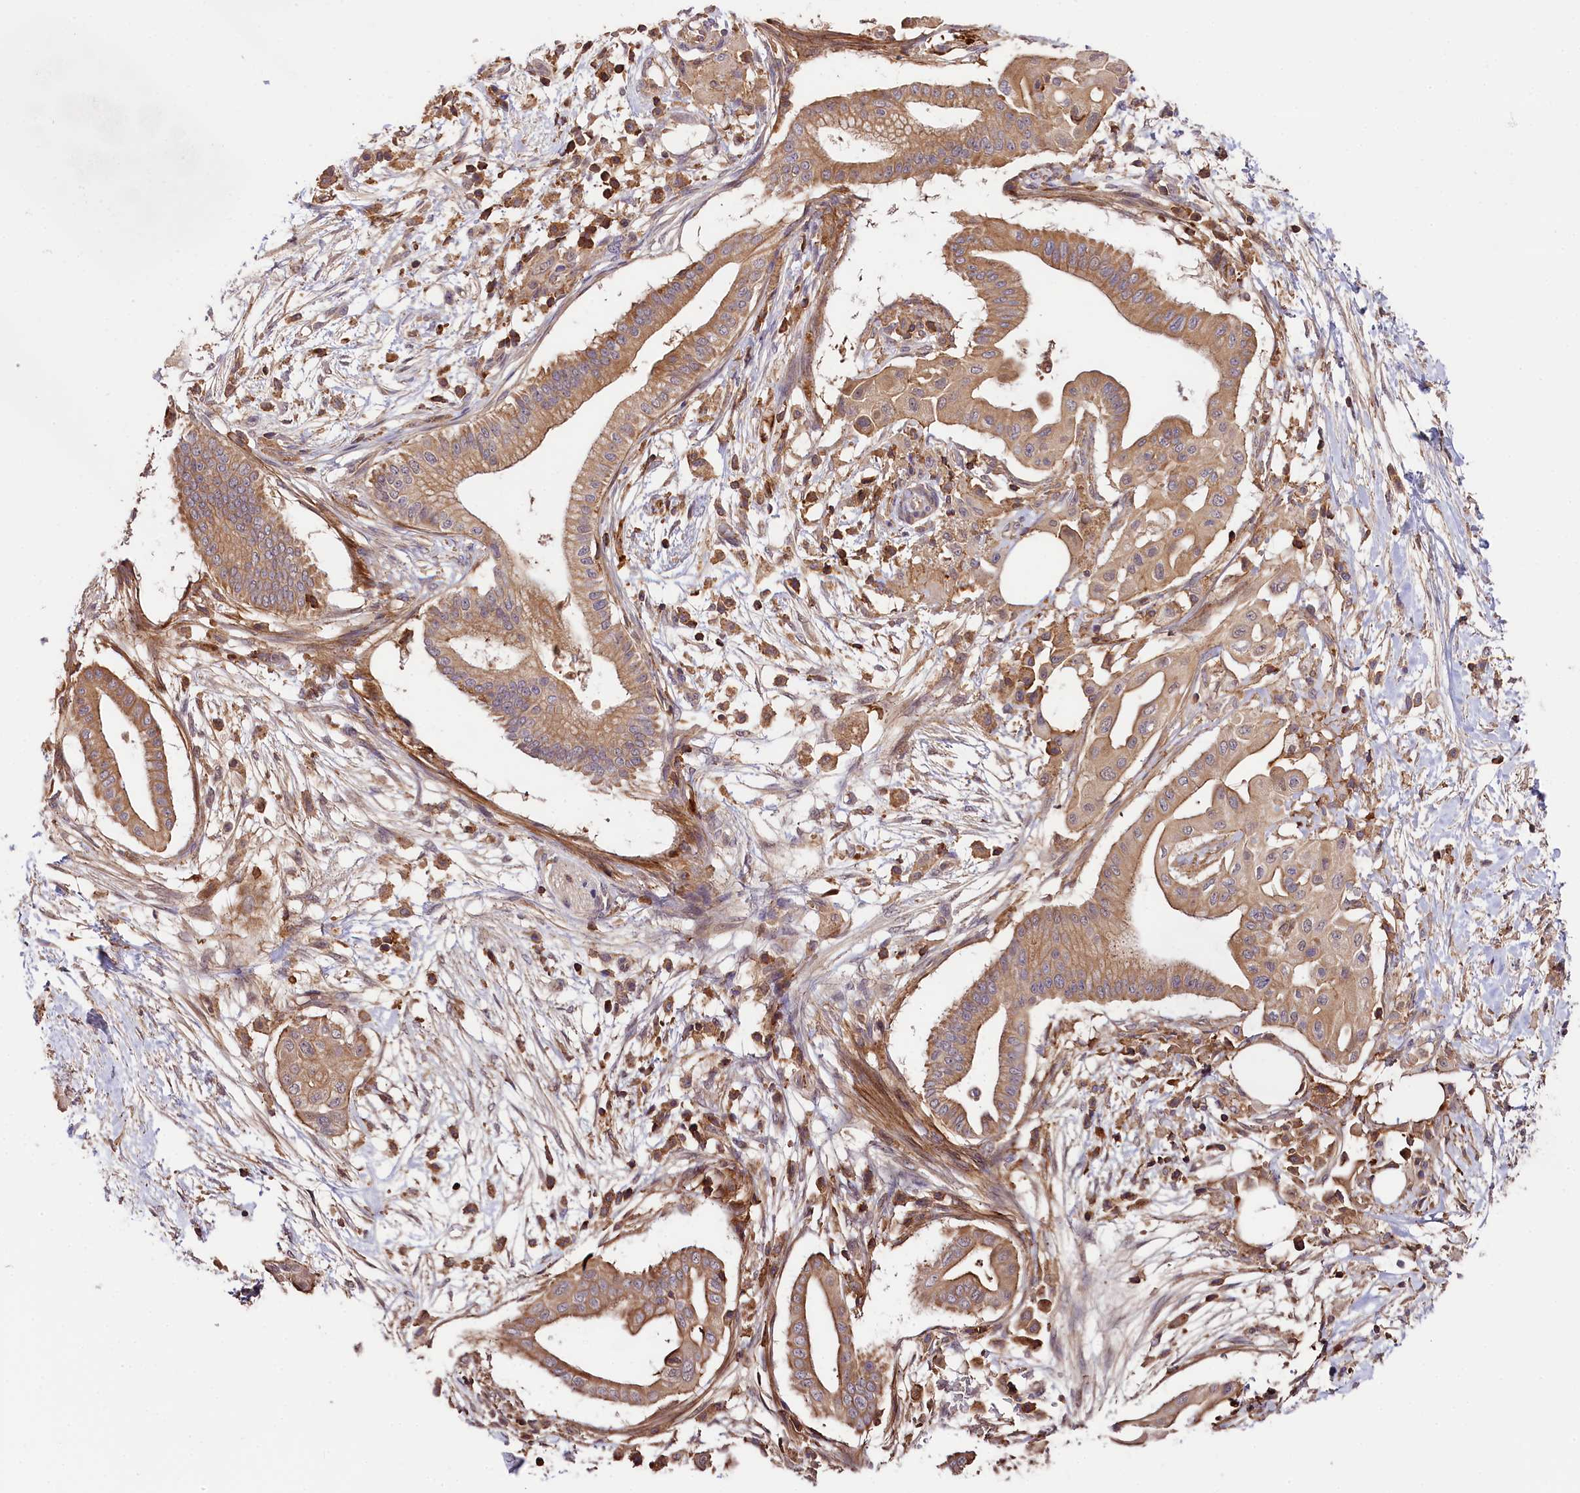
{"staining": {"intensity": "moderate", "quantity": ">75%", "location": "cytoplasmic/membranous"}, "tissue": "pancreatic cancer", "cell_type": "Tumor cells", "image_type": "cancer", "snomed": [{"axis": "morphology", "description": "Adenocarcinoma, NOS"}, {"axis": "topography", "description": "Pancreas"}], "caption": "Protein expression analysis of pancreatic cancer shows moderate cytoplasmic/membranous expression in about >75% of tumor cells. The protein is stained brown, and the nuclei are stained in blue (DAB (3,3'-diaminobenzidine) IHC with brightfield microscopy, high magnification).", "gene": "SKIDA1", "patient": {"sex": "male", "age": 68}}